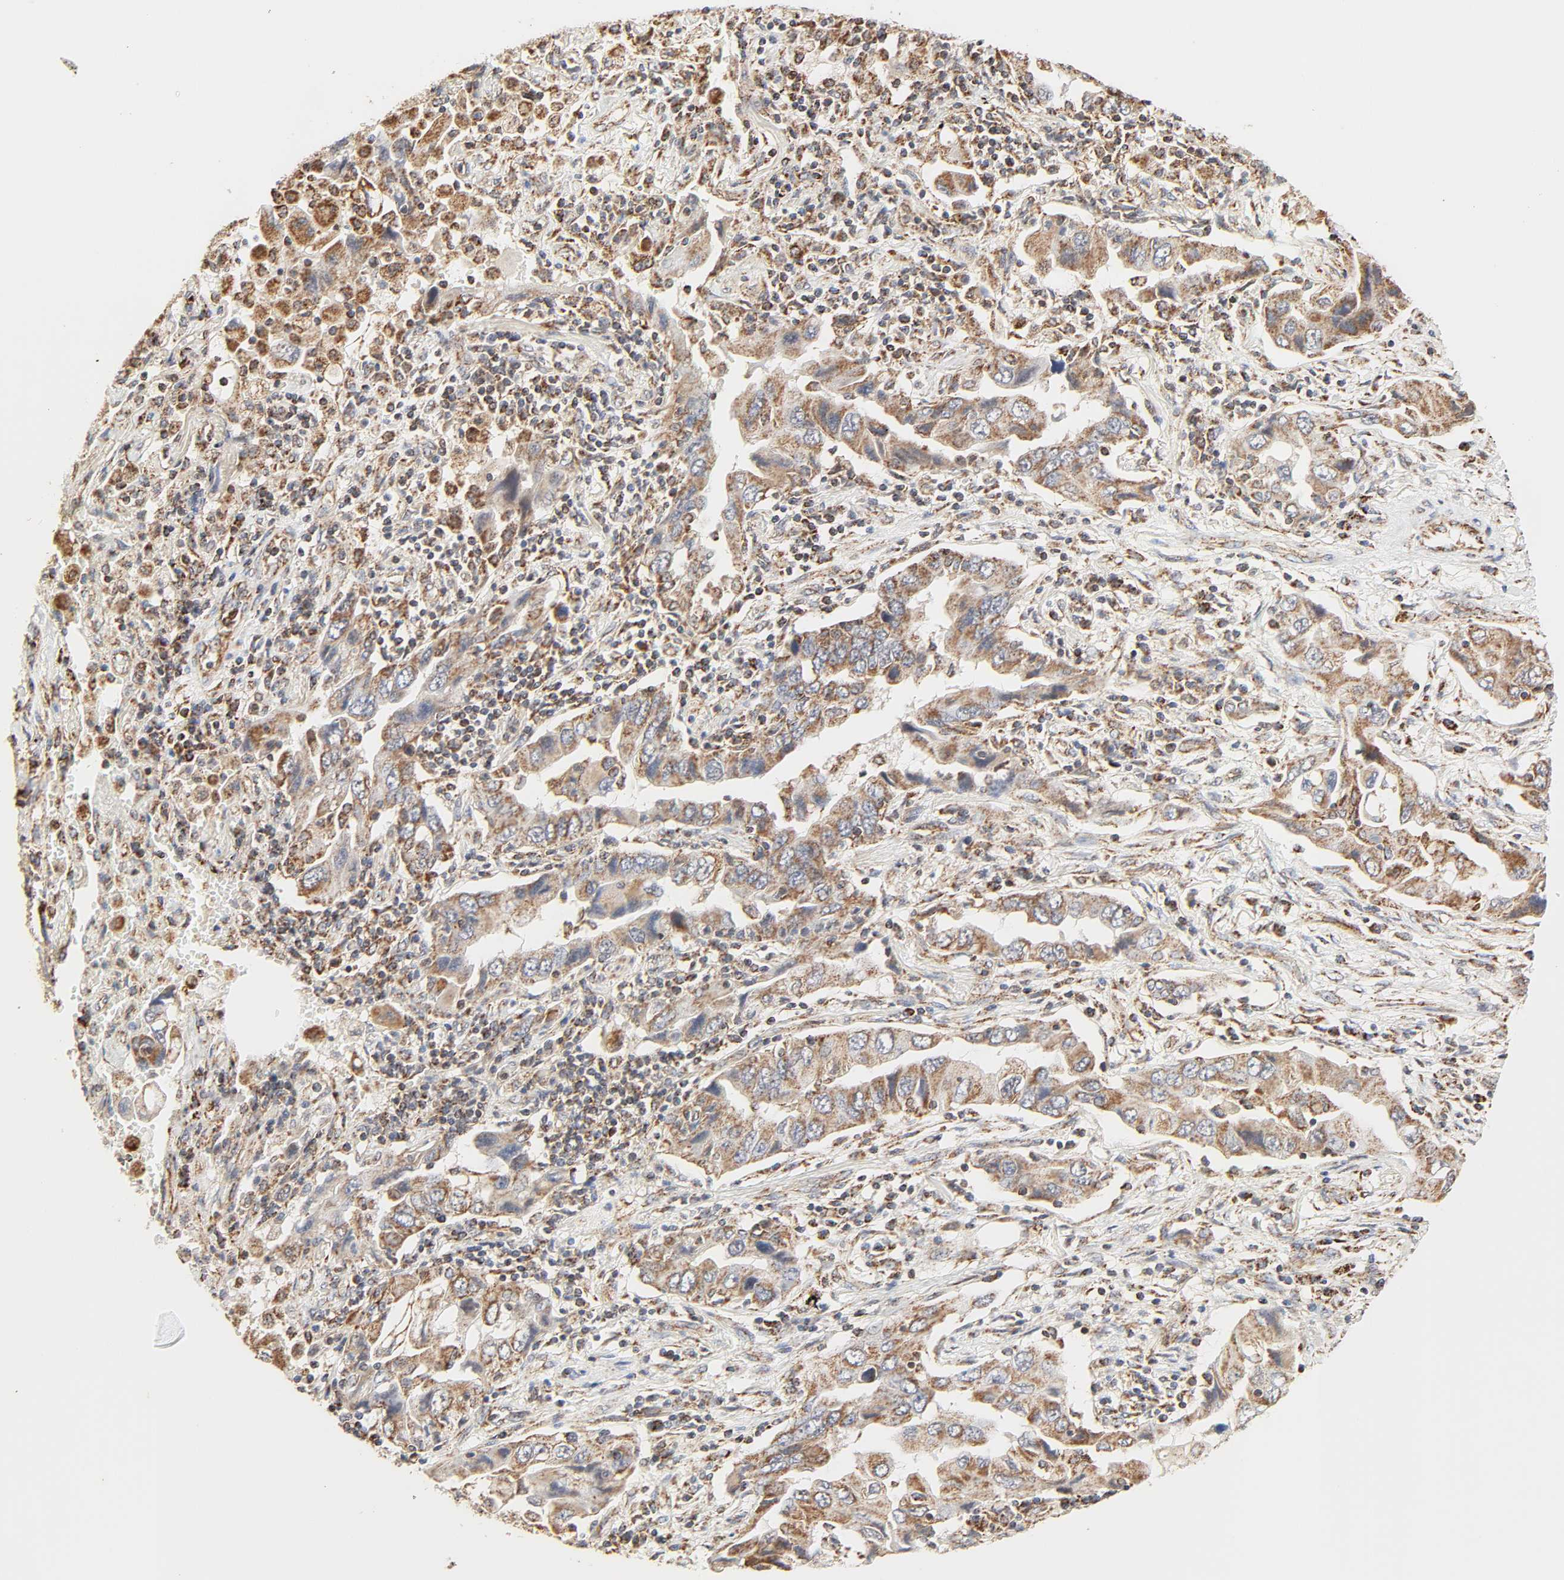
{"staining": {"intensity": "moderate", "quantity": ">75%", "location": "cytoplasmic/membranous"}, "tissue": "lung cancer", "cell_type": "Tumor cells", "image_type": "cancer", "snomed": [{"axis": "morphology", "description": "Adenocarcinoma, NOS"}, {"axis": "topography", "description": "Lung"}], "caption": "About >75% of tumor cells in lung cancer (adenocarcinoma) display moderate cytoplasmic/membranous protein positivity as visualized by brown immunohistochemical staining.", "gene": "ZMAT5", "patient": {"sex": "female", "age": 65}}